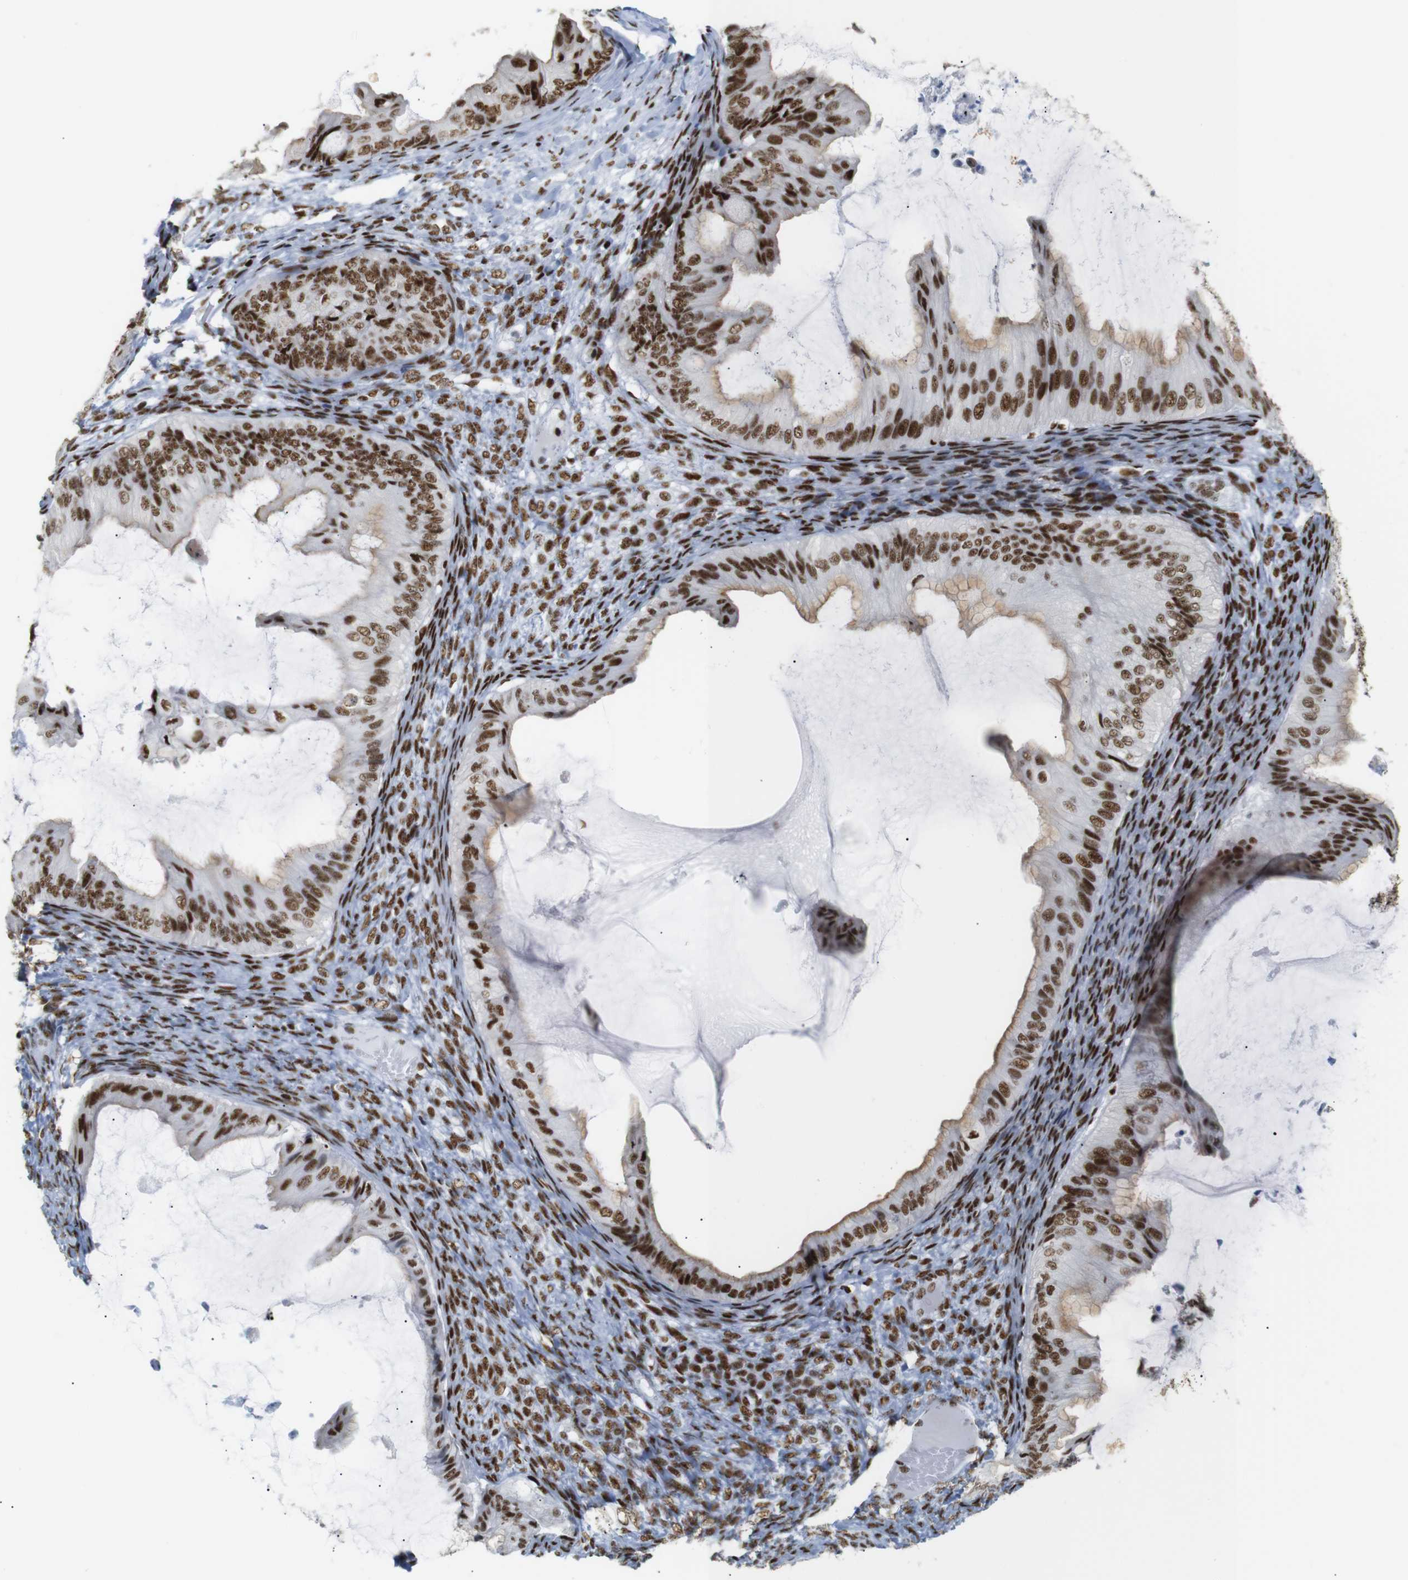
{"staining": {"intensity": "strong", "quantity": ">75%", "location": "nuclear"}, "tissue": "ovarian cancer", "cell_type": "Tumor cells", "image_type": "cancer", "snomed": [{"axis": "morphology", "description": "Cystadenocarcinoma, mucinous, NOS"}, {"axis": "topography", "description": "Ovary"}], "caption": "High-magnification brightfield microscopy of mucinous cystadenocarcinoma (ovarian) stained with DAB (brown) and counterstained with hematoxylin (blue). tumor cells exhibit strong nuclear expression is identified in about>75% of cells.", "gene": "TRA2B", "patient": {"sex": "female", "age": 61}}